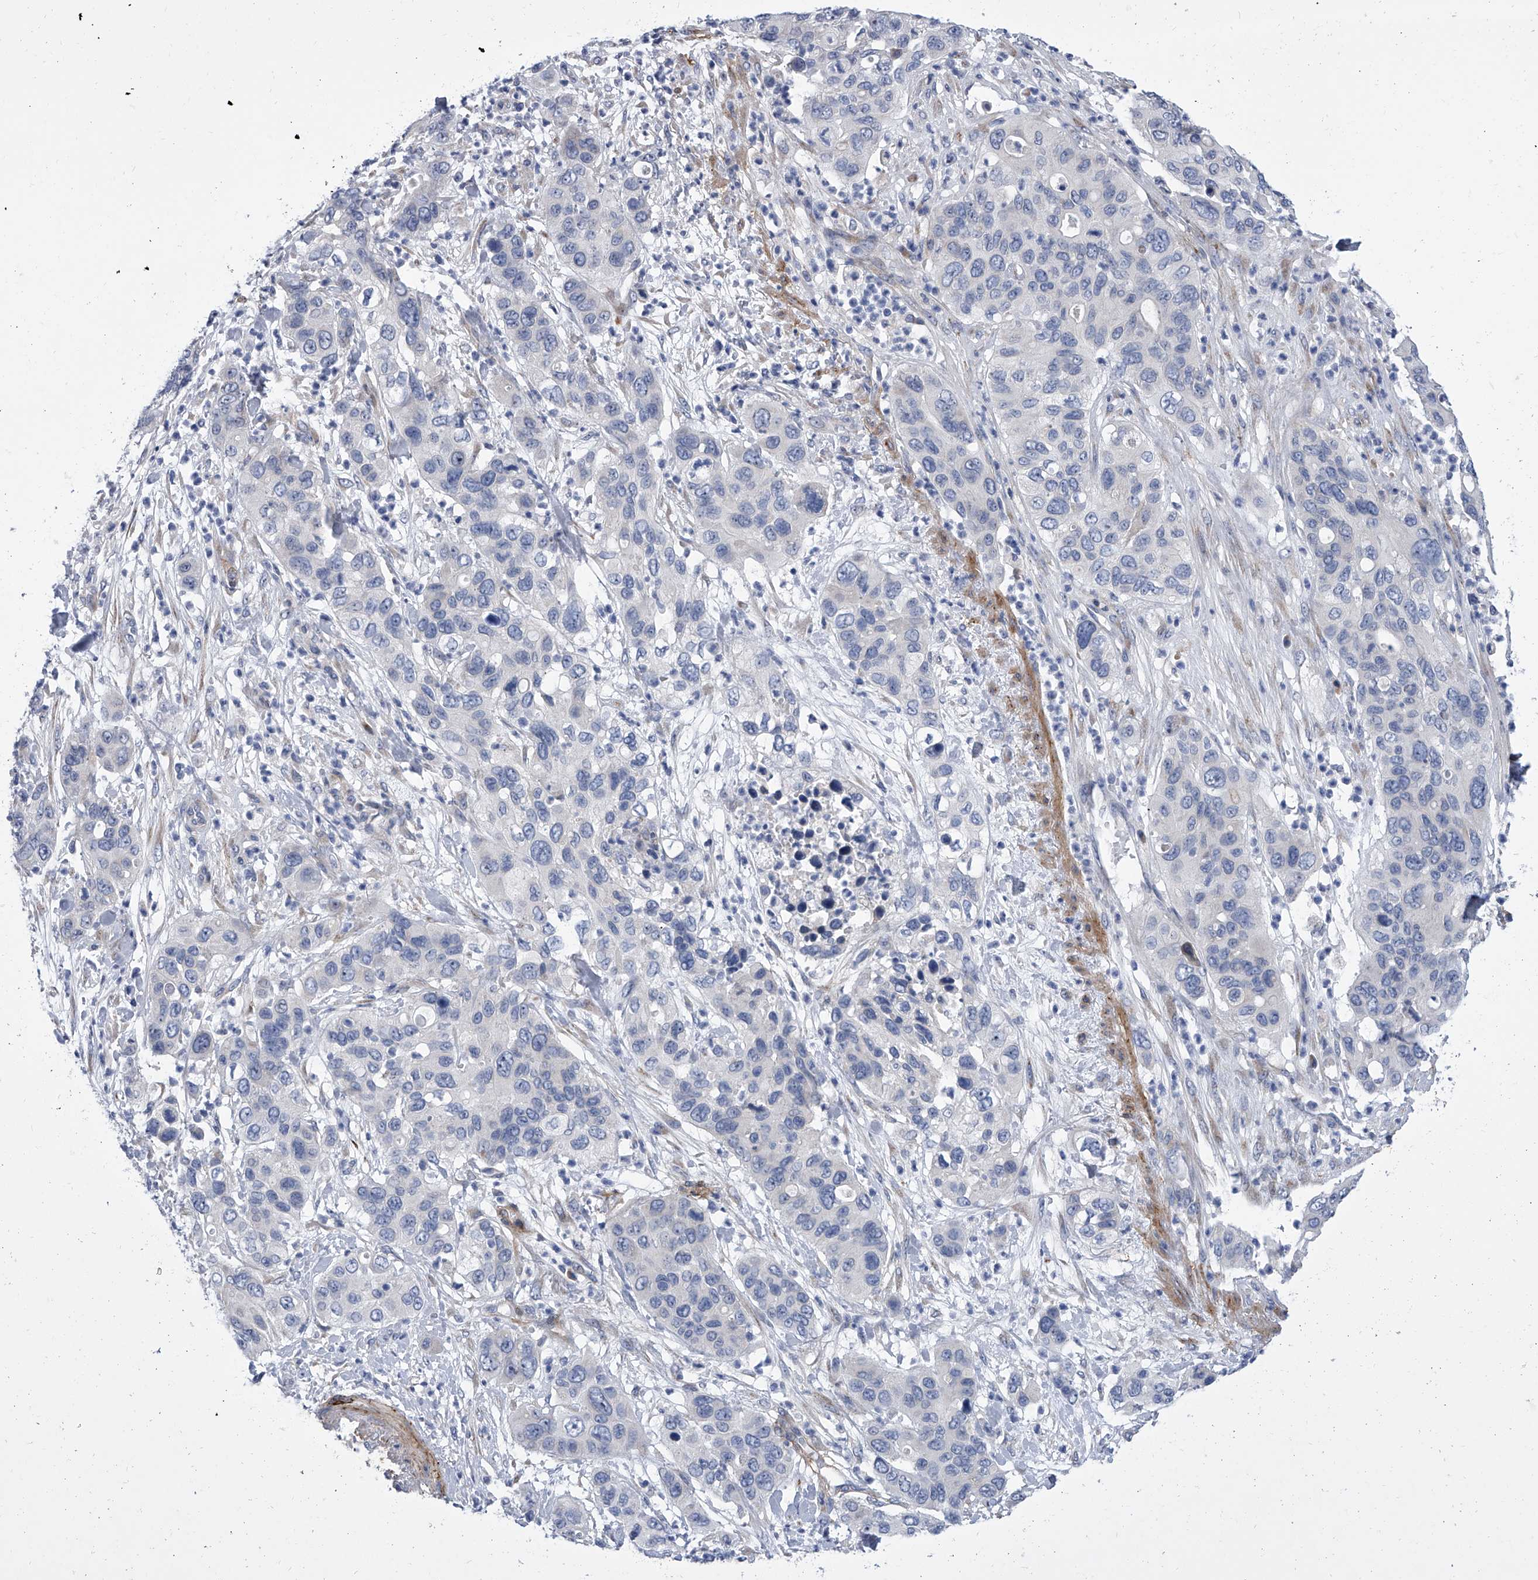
{"staining": {"intensity": "negative", "quantity": "none", "location": "none"}, "tissue": "pancreatic cancer", "cell_type": "Tumor cells", "image_type": "cancer", "snomed": [{"axis": "morphology", "description": "Adenocarcinoma, NOS"}, {"axis": "topography", "description": "Pancreas"}], "caption": "This micrograph is of pancreatic adenocarcinoma stained with immunohistochemistry to label a protein in brown with the nuclei are counter-stained blue. There is no positivity in tumor cells.", "gene": "ALG14", "patient": {"sex": "female", "age": 71}}